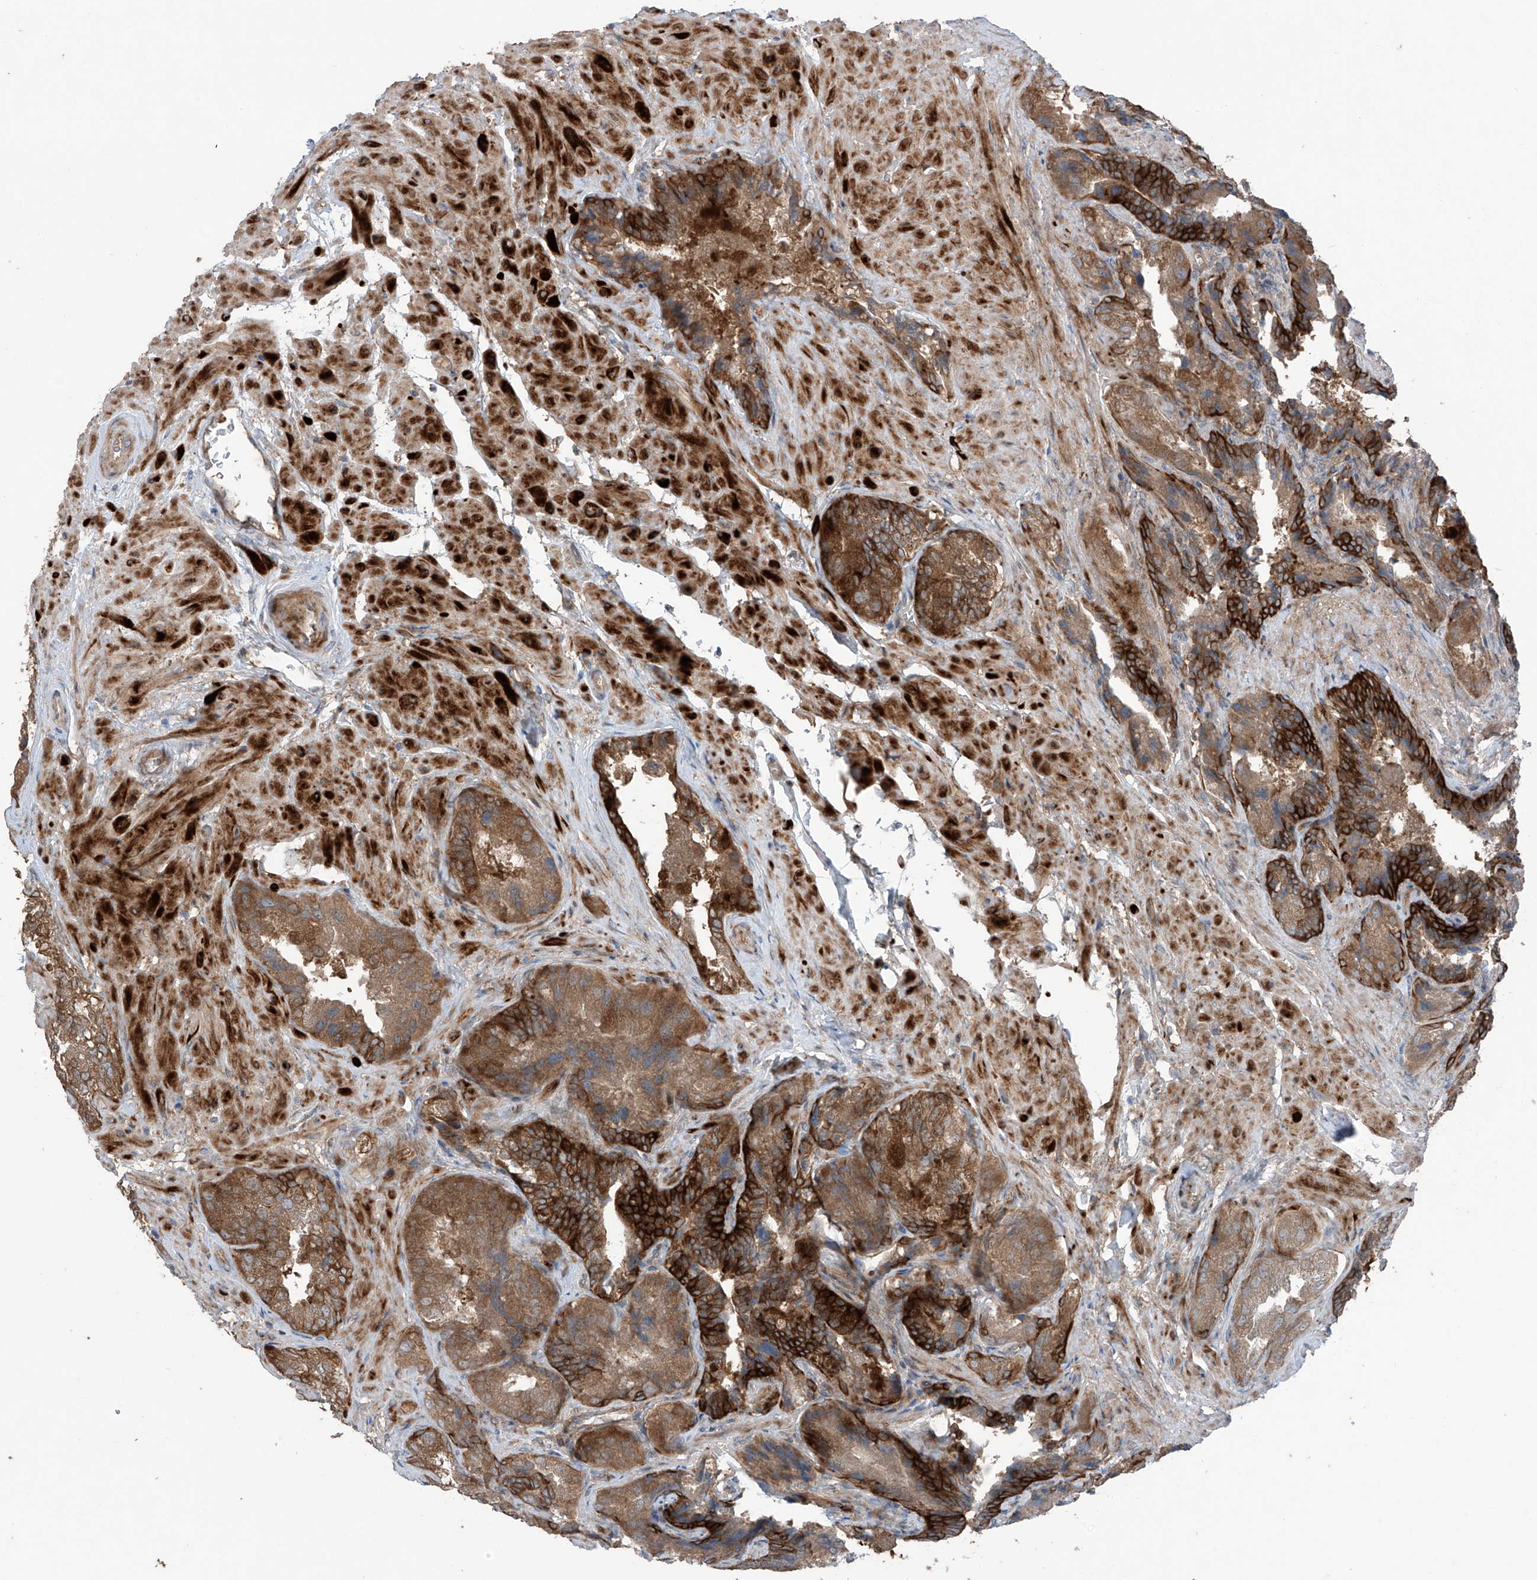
{"staining": {"intensity": "strong", "quantity": ">75%", "location": "cytoplasmic/membranous"}, "tissue": "seminal vesicle", "cell_type": "Glandular cells", "image_type": "normal", "snomed": [{"axis": "morphology", "description": "Normal tissue, NOS"}, {"axis": "topography", "description": "Seminal veicle"}, {"axis": "topography", "description": "Peripheral nerve tissue"}], "caption": "Immunohistochemical staining of normal human seminal vesicle reveals strong cytoplasmic/membranous protein positivity in approximately >75% of glandular cells. Ihc stains the protein of interest in brown and the nuclei are stained blue.", "gene": "SAMD3", "patient": {"sex": "male", "age": 63}}